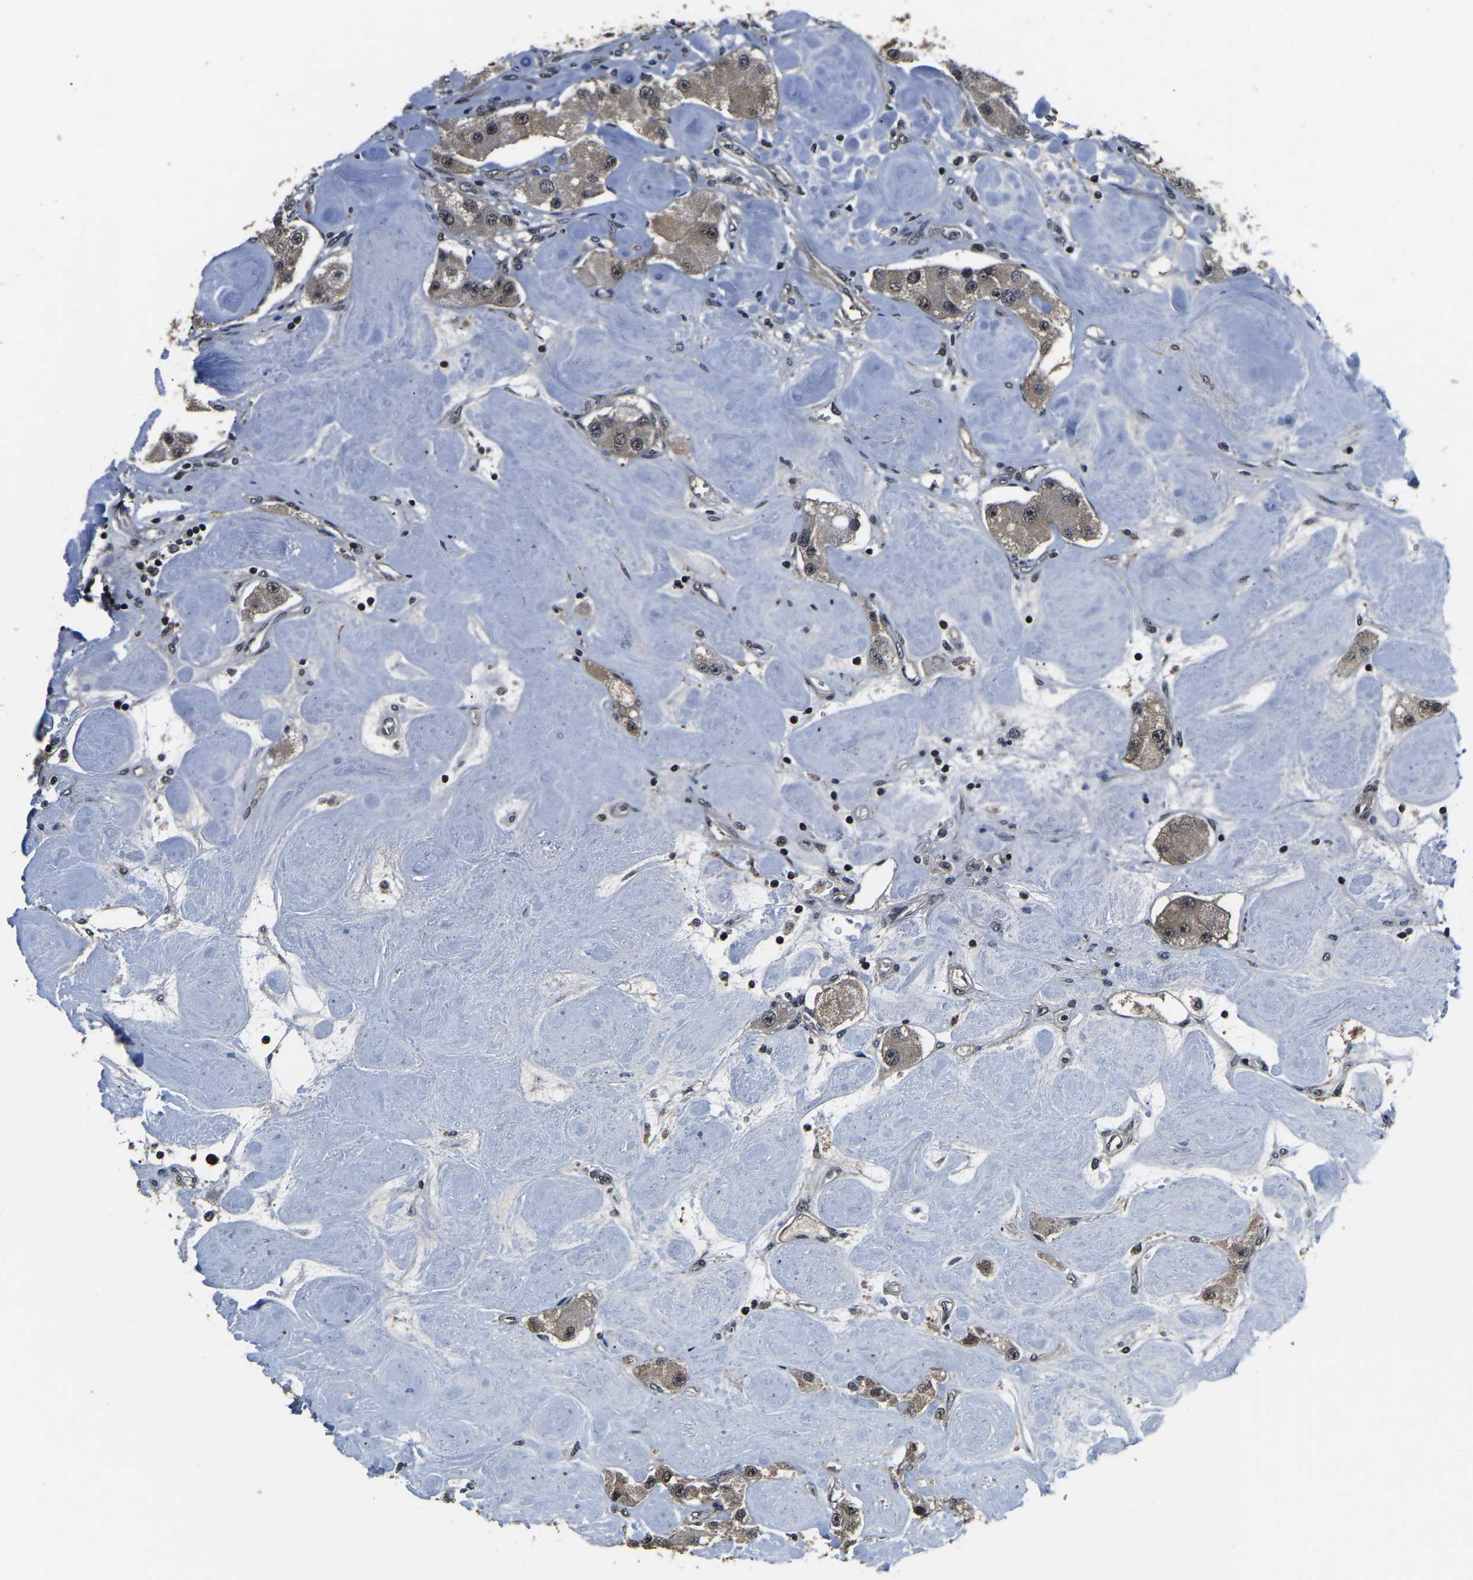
{"staining": {"intensity": "weak", "quantity": ">75%", "location": "cytoplasmic/membranous"}, "tissue": "carcinoid", "cell_type": "Tumor cells", "image_type": "cancer", "snomed": [{"axis": "morphology", "description": "Carcinoid, malignant, NOS"}, {"axis": "topography", "description": "Pancreas"}], "caption": "Immunohistochemistry (IHC) of human carcinoid shows low levels of weak cytoplasmic/membranous positivity in approximately >75% of tumor cells.", "gene": "ANKIB1", "patient": {"sex": "male", "age": 41}}